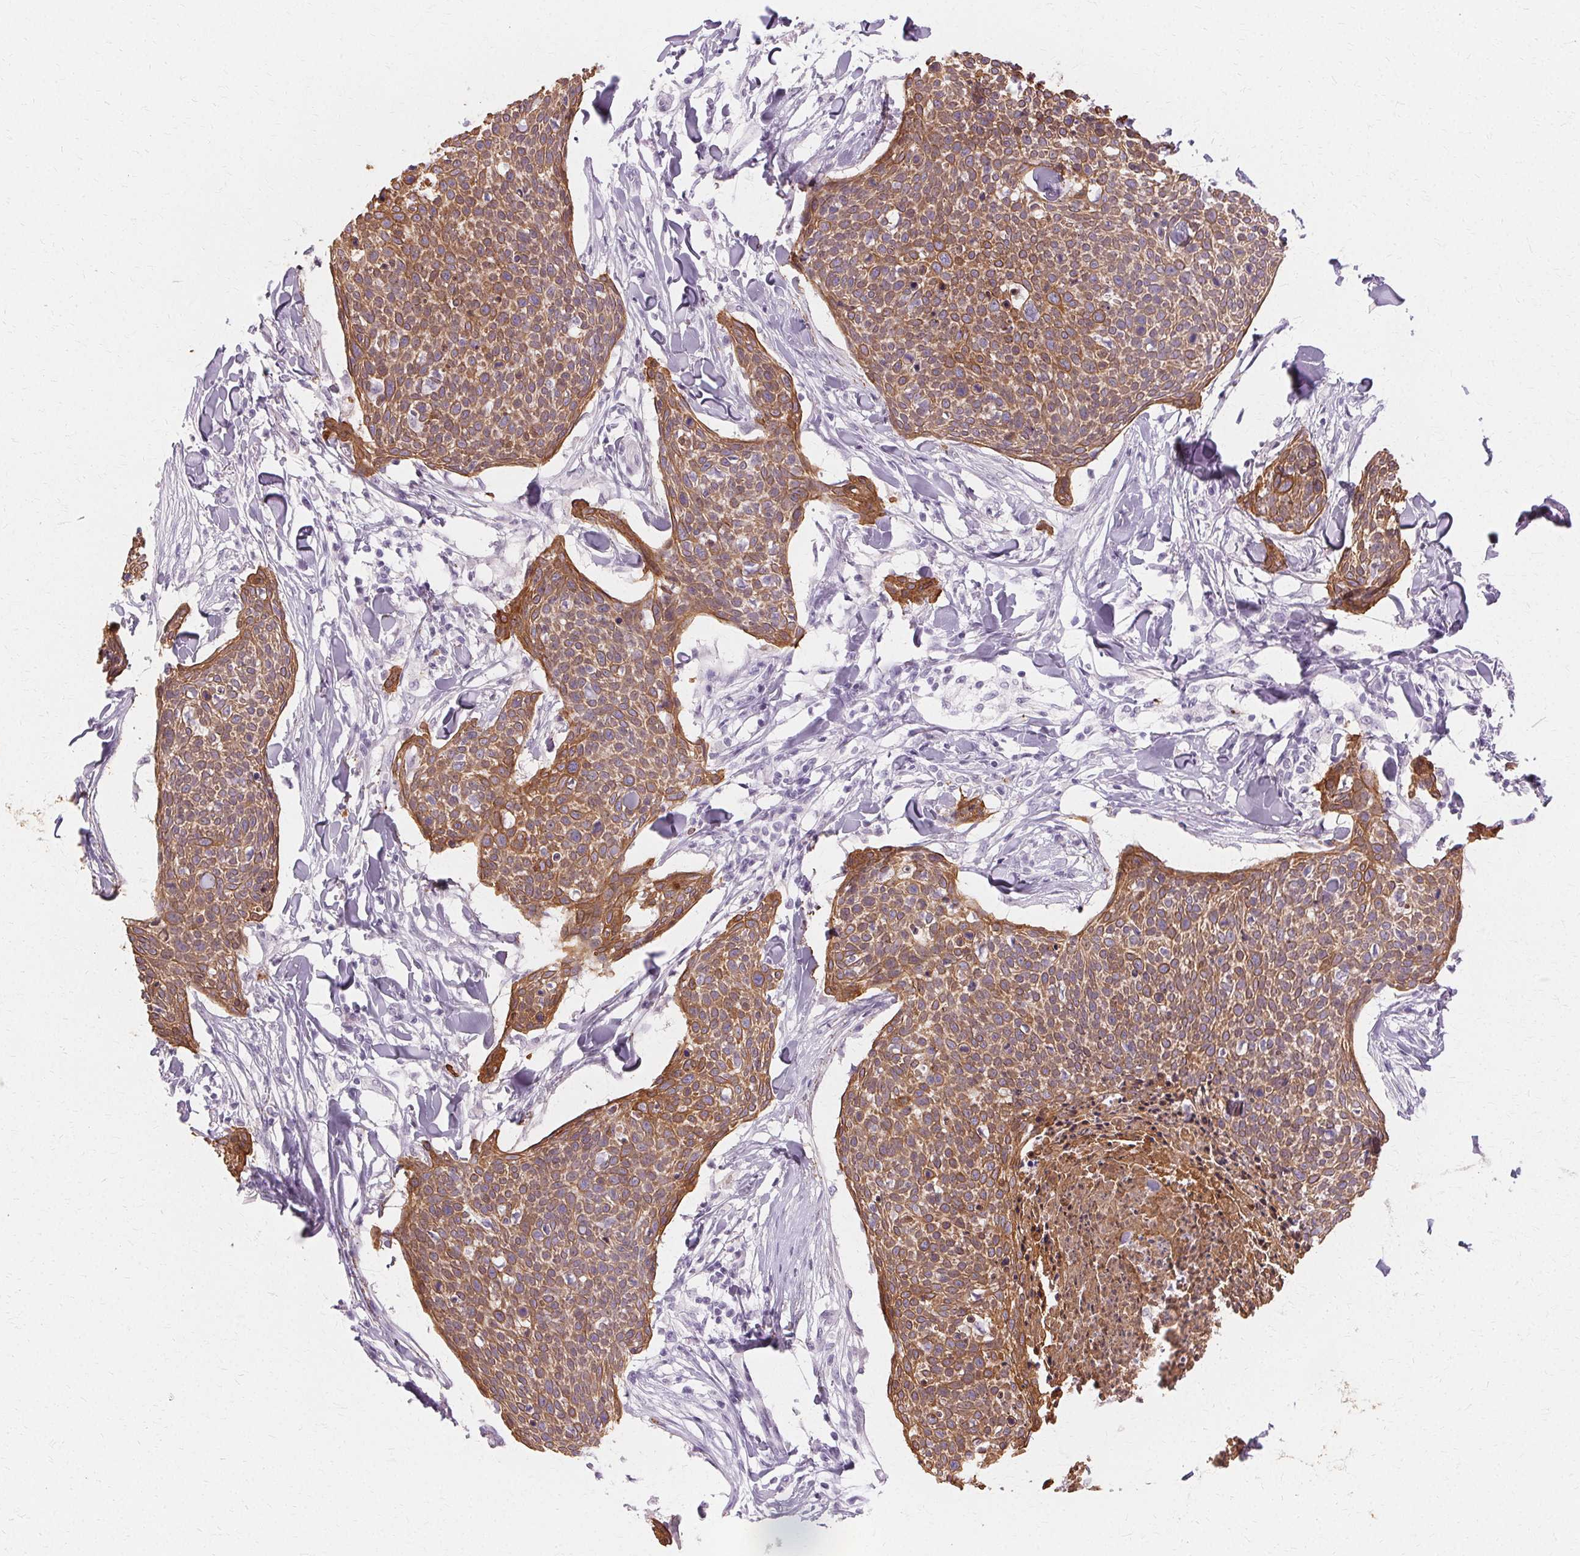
{"staining": {"intensity": "moderate", "quantity": ">75%", "location": "cytoplasmic/membranous"}, "tissue": "skin cancer", "cell_type": "Tumor cells", "image_type": "cancer", "snomed": [{"axis": "morphology", "description": "Squamous cell carcinoma, NOS"}, {"axis": "topography", "description": "Skin"}, {"axis": "topography", "description": "Vulva"}], "caption": "Skin squamous cell carcinoma stained with immunohistochemistry demonstrates moderate cytoplasmic/membranous positivity in approximately >75% of tumor cells.", "gene": "KRT6C", "patient": {"sex": "female", "age": 75}}